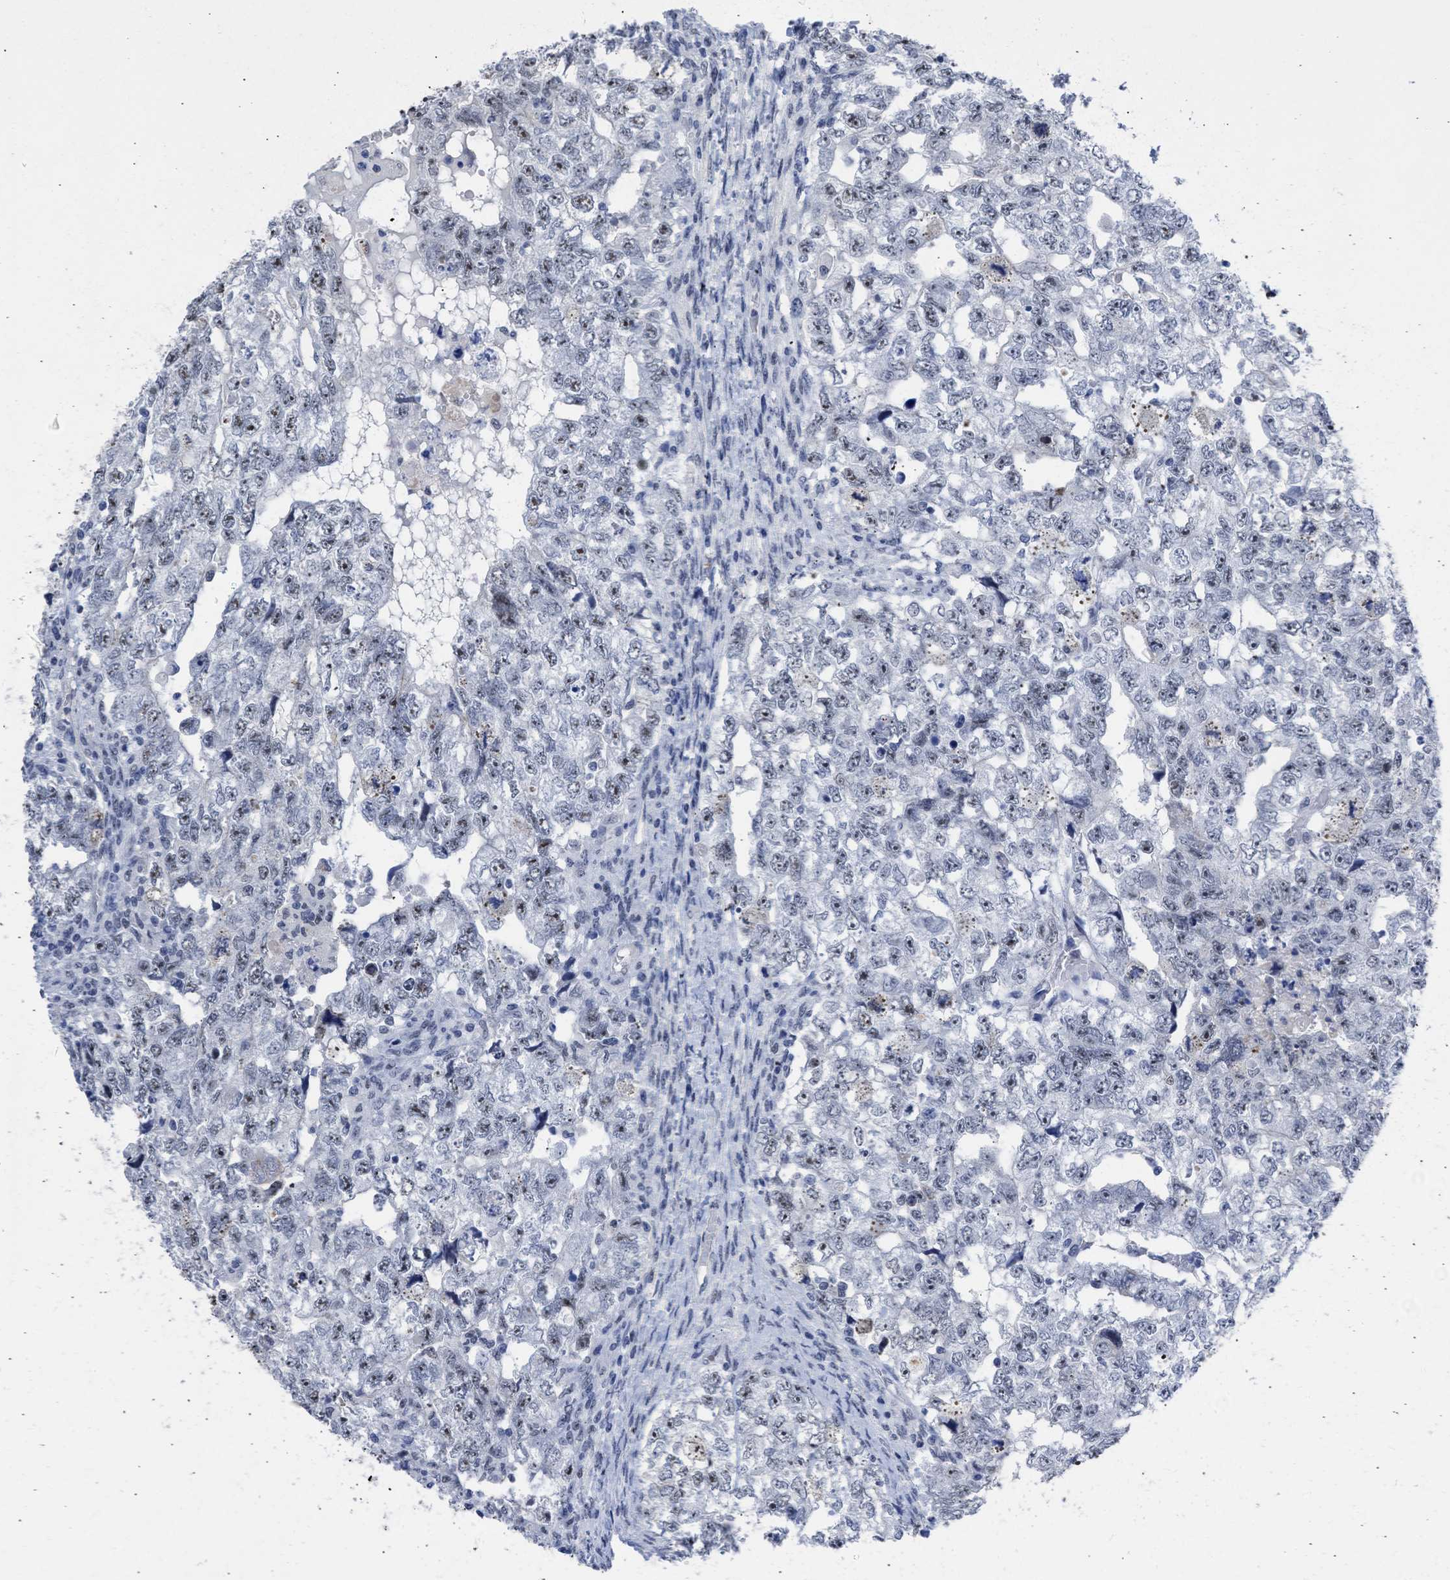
{"staining": {"intensity": "moderate", "quantity": ">75%", "location": "nuclear"}, "tissue": "testis cancer", "cell_type": "Tumor cells", "image_type": "cancer", "snomed": [{"axis": "morphology", "description": "Carcinoma, Embryonal, NOS"}, {"axis": "topography", "description": "Testis"}], "caption": "Brown immunohistochemical staining in testis cancer displays moderate nuclear expression in about >75% of tumor cells. Nuclei are stained in blue.", "gene": "DDX41", "patient": {"sex": "male", "age": 36}}